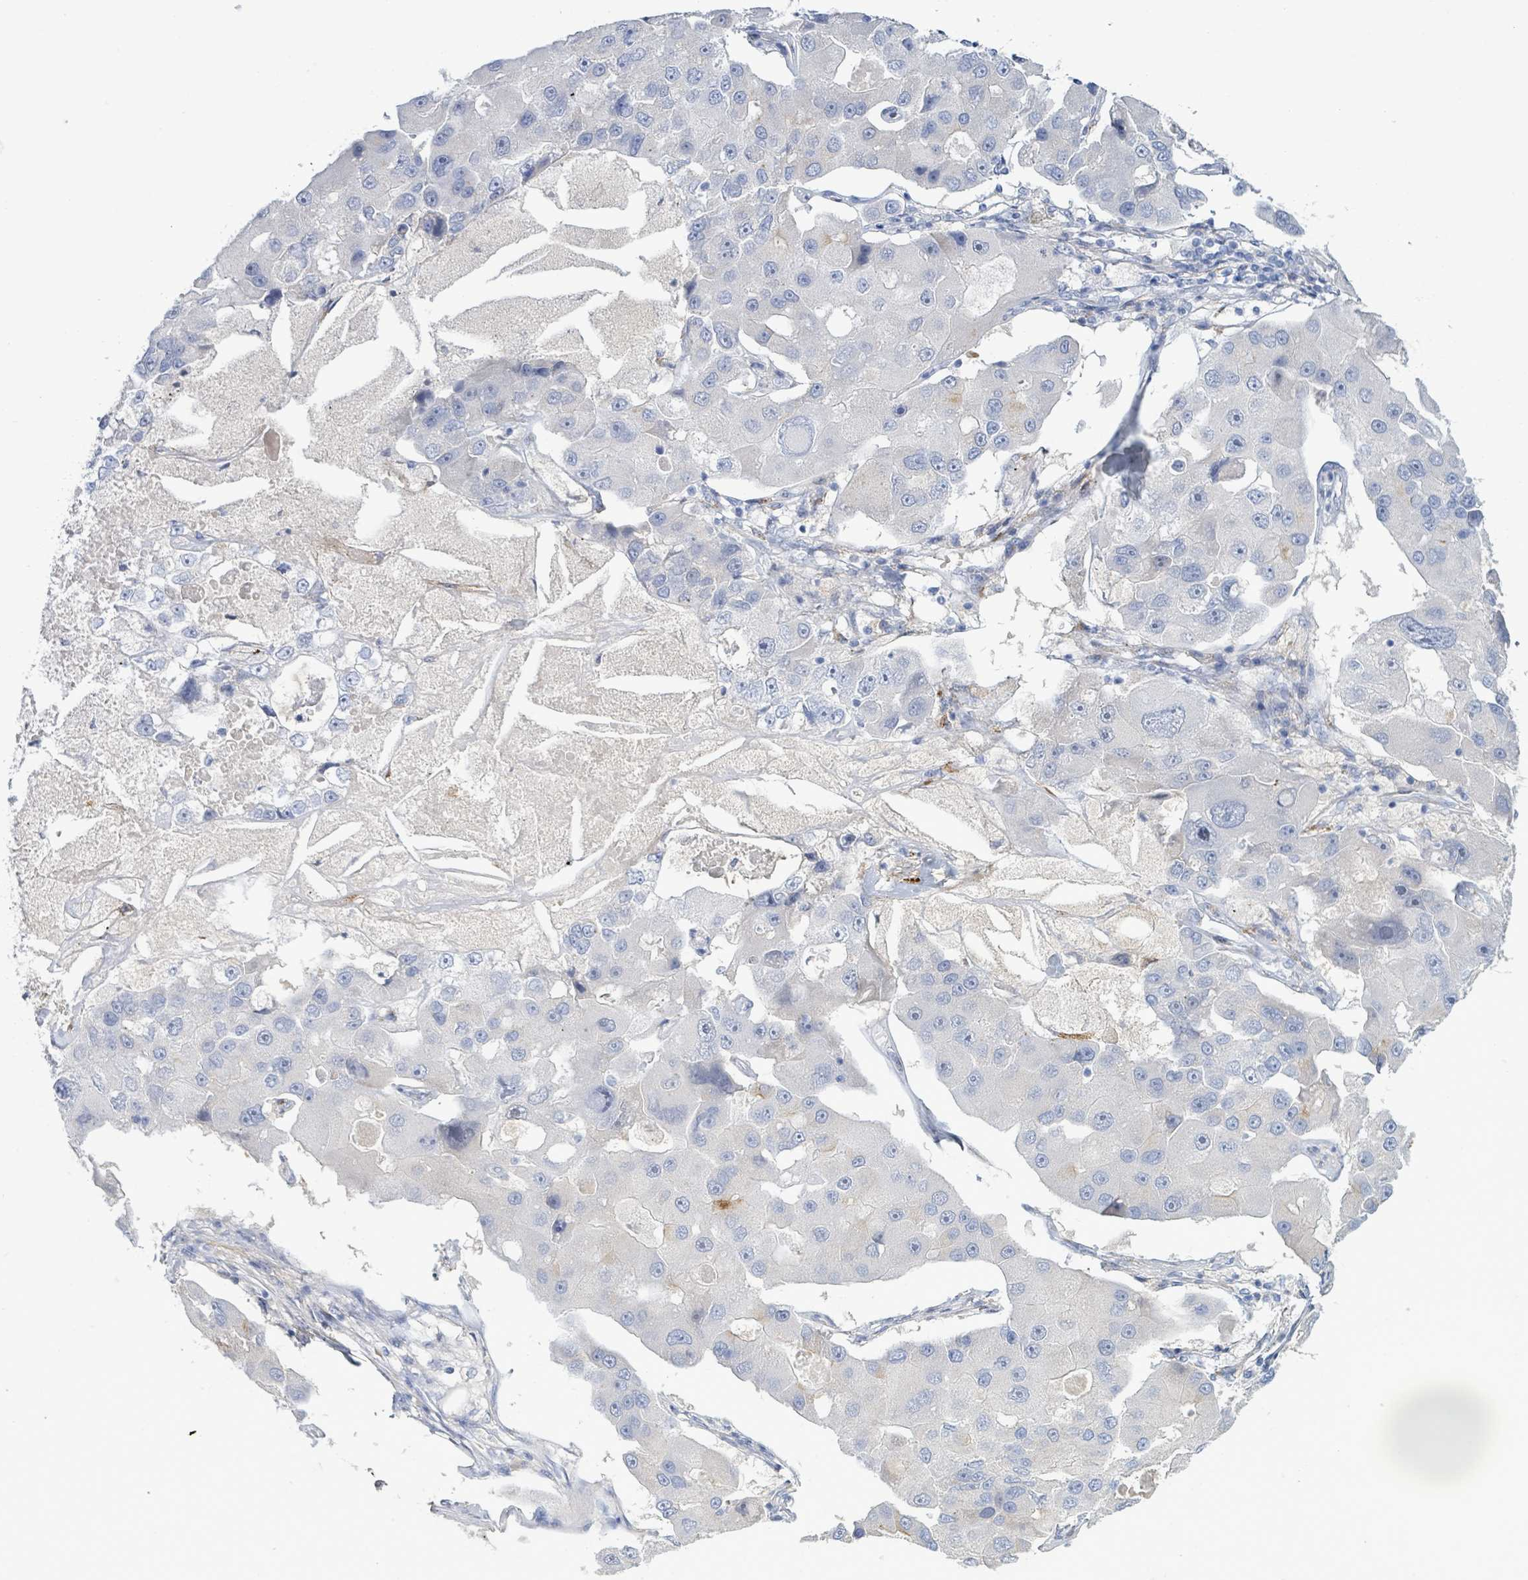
{"staining": {"intensity": "negative", "quantity": "none", "location": "none"}, "tissue": "lung cancer", "cell_type": "Tumor cells", "image_type": "cancer", "snomed": [{"axis": "morphology", "description": "Adenocarcinoma, NOS"}, {"axis": "topography", "description": "Lung"}], "caption": "DAB (3,3'-diaminobenzidine) immunohistochemical staining of human lung adenocarcinoma shows no significant positivity in tumor cells.", "gene": "DMRTC1B", "patient": {"sex": "female", "age": 54}}